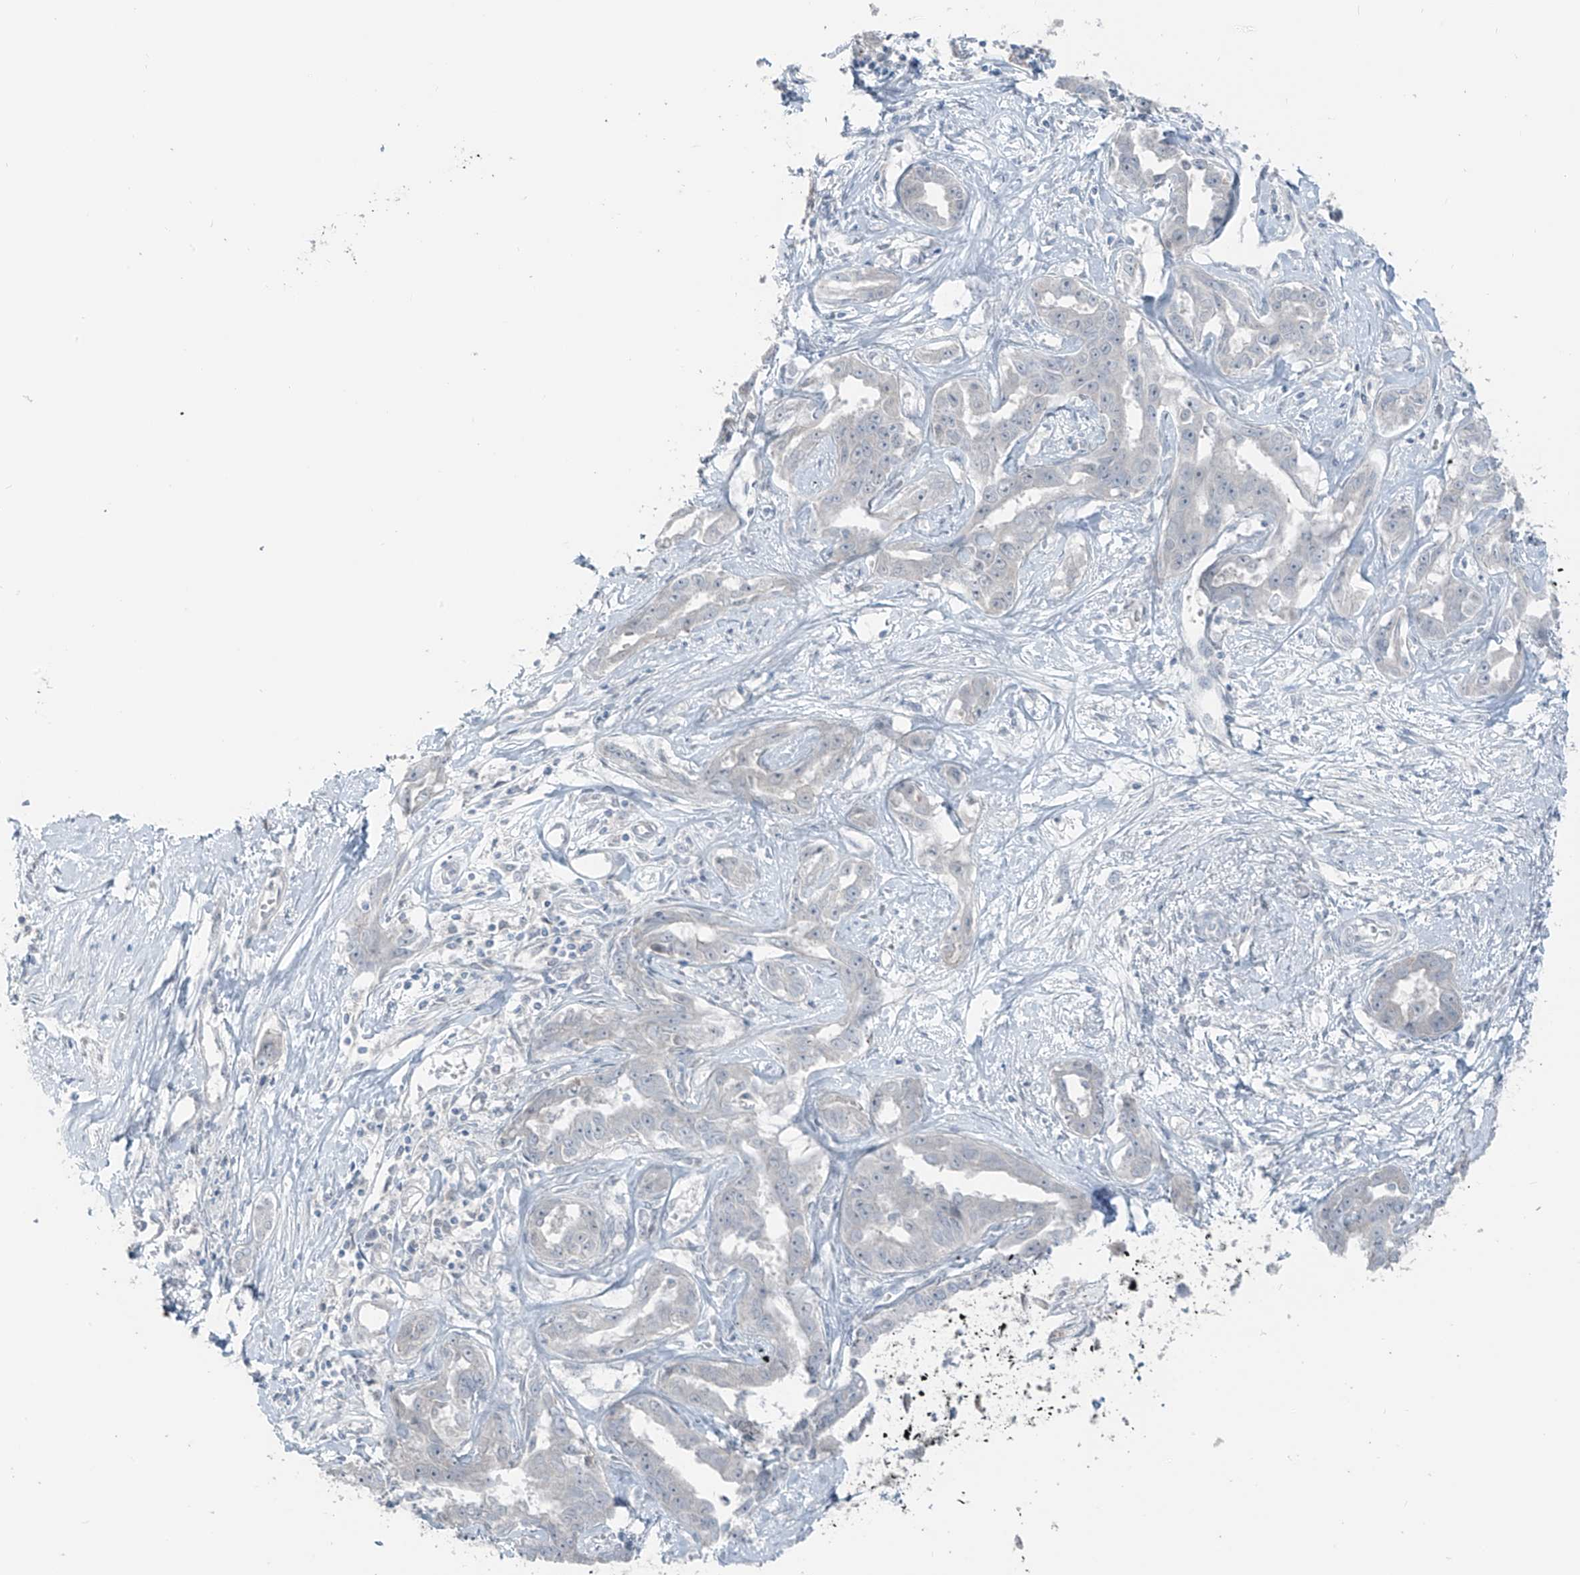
{"staining": {"intensity": "negative", "quantity": "none", "location": "none"}, "tissue": "liver cancer", "cell_type": "Tumor cells", "image_type": "cancer", "snomed": [{"axis": "morphology", "description": "Cholangiocarcinoma"}, {"axis": "topography", "description": "Liver"}], "caption": "DAB immunohistochemical staining of human cholangiocarcinoma (liver) exhibits no significant expression in tumor cells.", "gene": "PRDM6", "patient": {"sex": "male", "age": 59}}